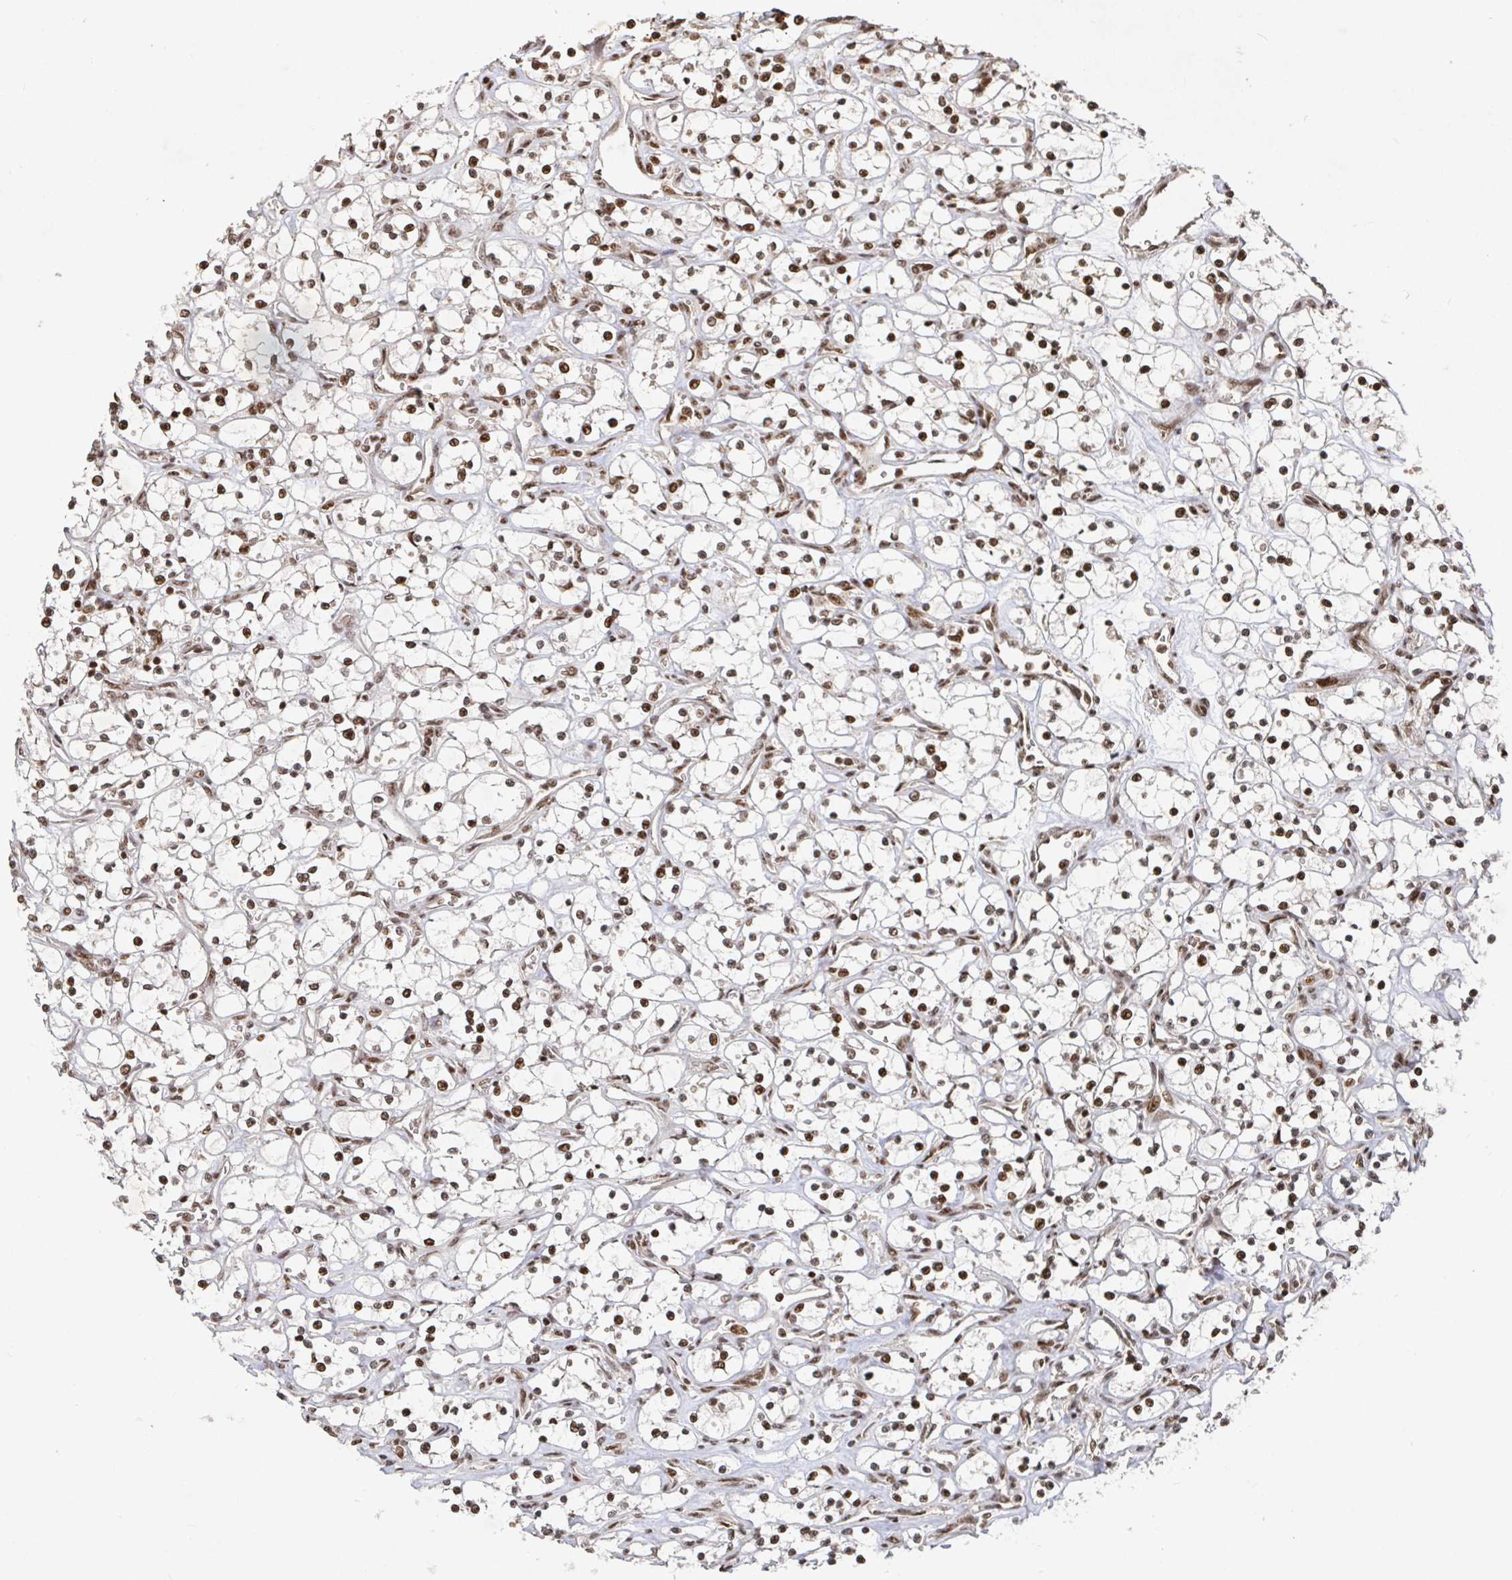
{"staining": {"intensity": "moderate", "quantity": ">75%", "location": "nuclear"}, "tissue": "renal cancer", "cell_type": "Tumor cells", "image_type": "cancer", "snomed": [{"axis": "morphology", "description": "Adenocarcinoma, NOS"}, {"axis": "topography", "description": "Kidney"}], "caption": "Immunohistochemistry of human renal cancer exhibits medium levels of moderate nuclear expression in approximately >75% of tumor cells.", "gene": "ZDHHC12", "patient": {"sex": "female", "age": 69}}